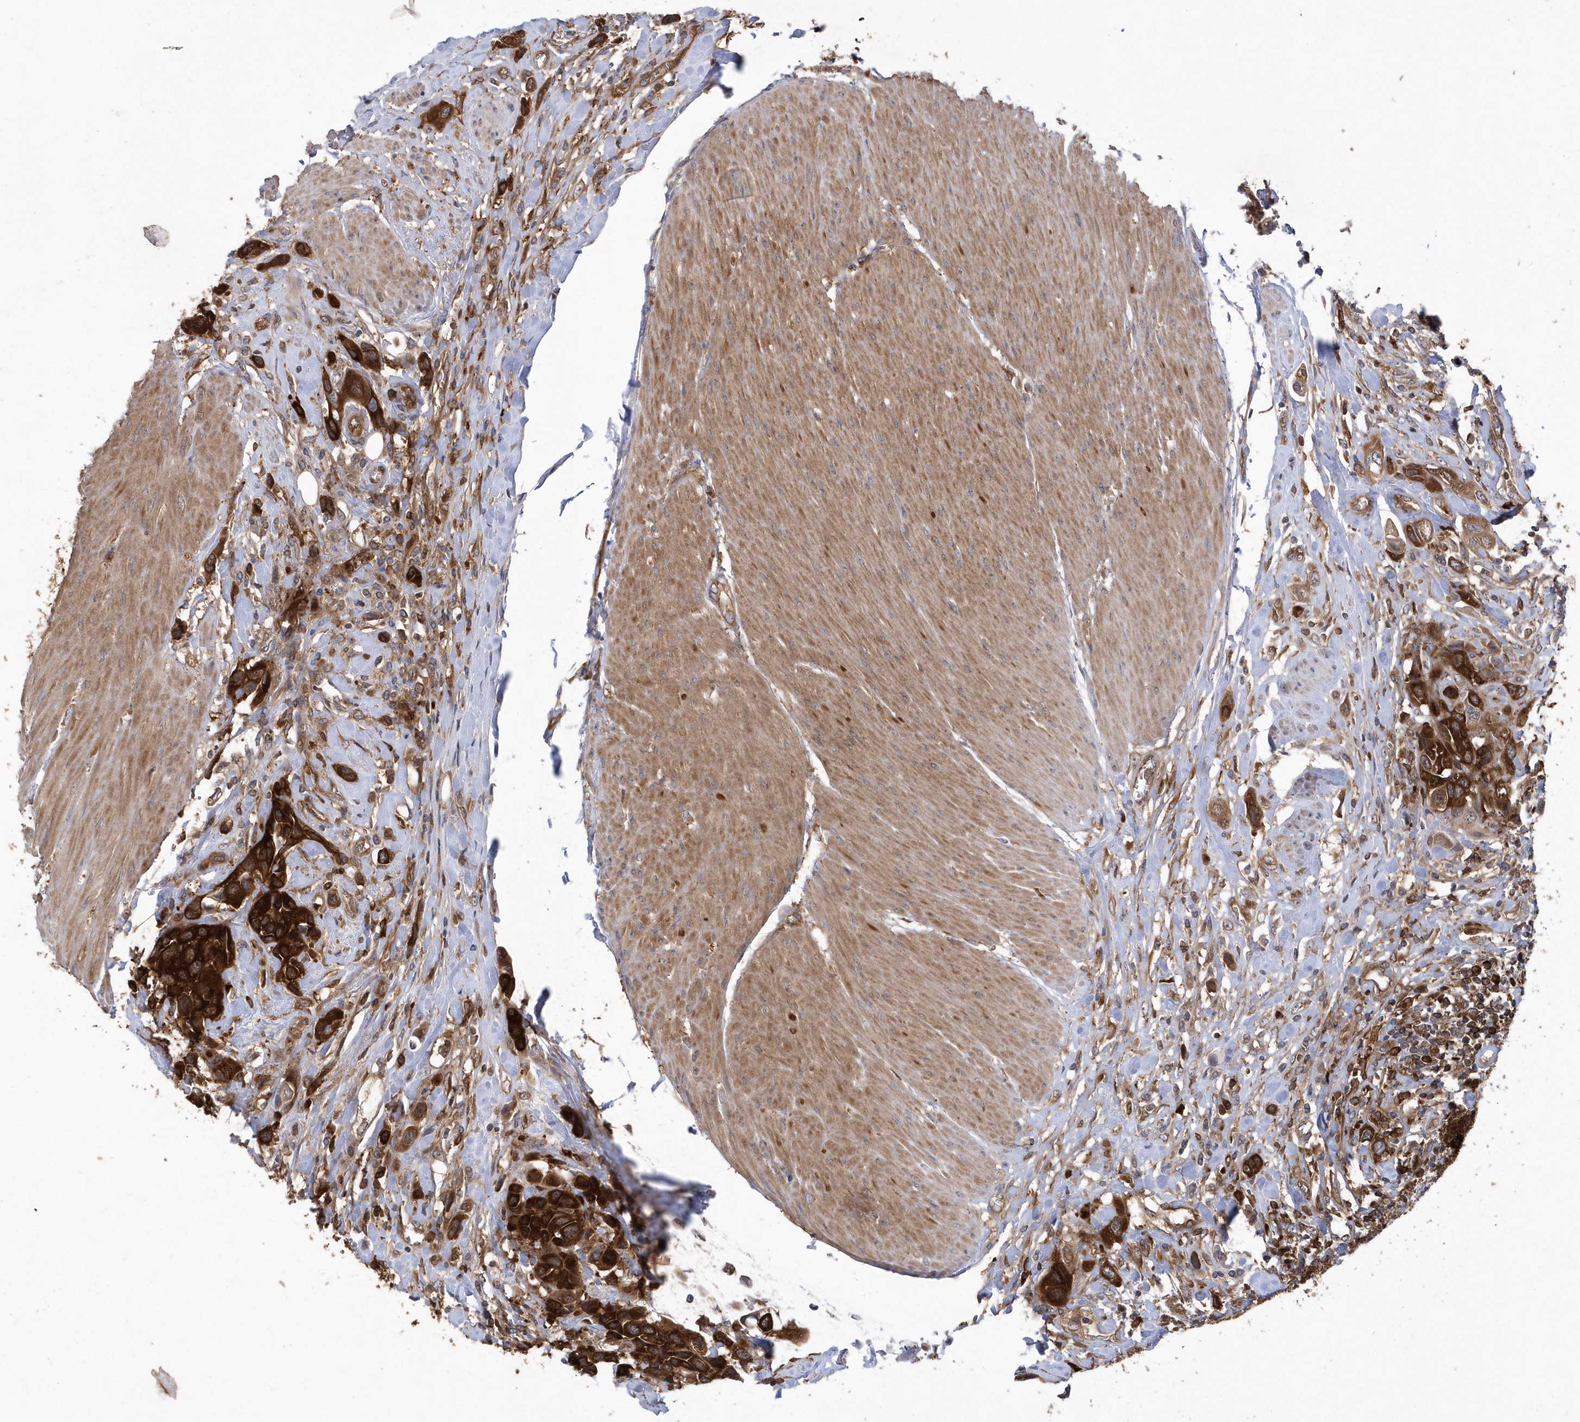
{"staining": {"intensity": "strong", "quantity": ">75%", "location": "cytoplasmic/membranous"}, "tissue": "urothelial cancer", "cell_type": "Tumor cells", "image_type": "cancer", "snomed": [{"axis": "morphology", "description": "Urothelial carcinoma, High grade"}, {"axis": "topography", "description": "Urinary bladder"}], "caption": "IHC histopathology image of neoplastic tissue: human urothelial cancer stained using immunohistochemistry shows high levels of strong protein expression localized specifically in the cytoplasmic/membranous of tumor cells, appearing as a cytoplasmic/membranous brown color.", "gene": "PAICS", "patient": {"sex": "male", "age": 50}}